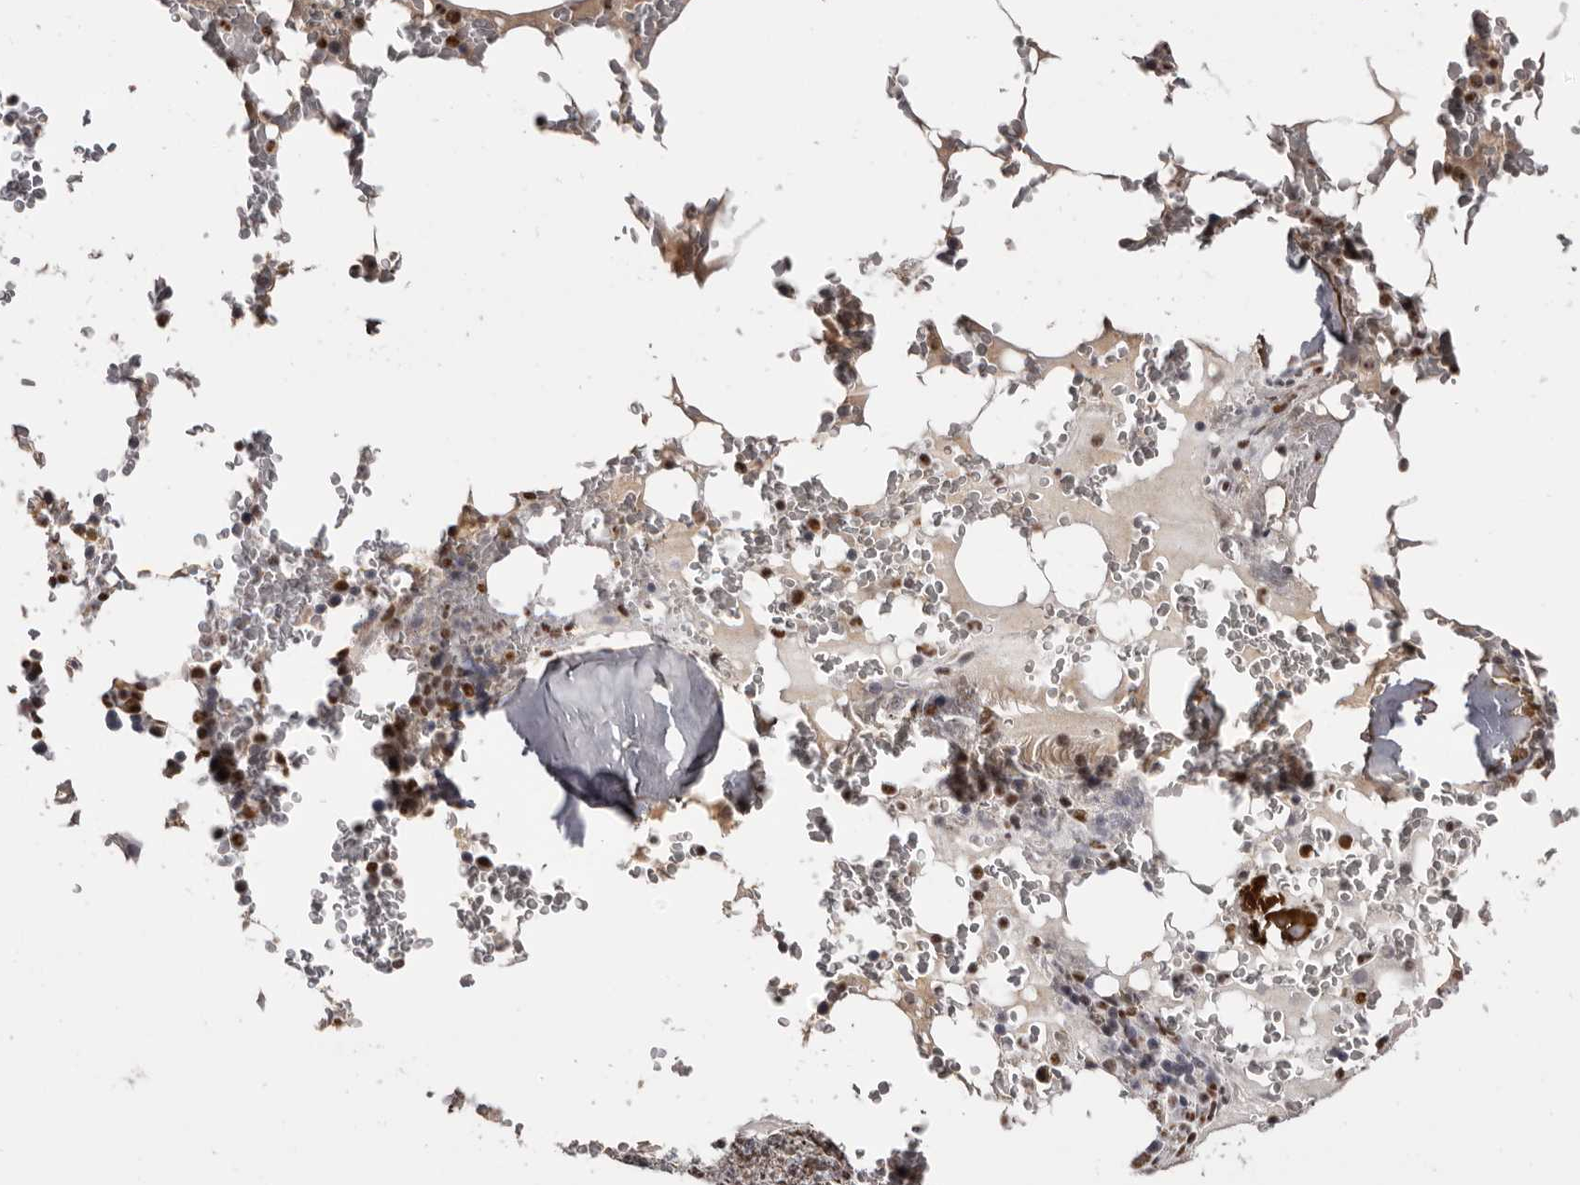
{"staining": {"intensity": "moderate", "quantity": "<25%", "location": "nuclear"}, "tissue": "bone marrow", "cell_type": "Hematopoietic cells", "image_type": "normal", "snomed": [{"axis": "morphology", "description": "Normal tissue, NOS"}, {"axis": "topography", "description": "Bone marrow"}], "caption": "Hematopoietic cells demonstrate low levels of moderate nuclear expression in about <25% of cells in normal human bone marrow.", "gene": "SCAF4", "patient": {"sex": "male", "age": 58}}